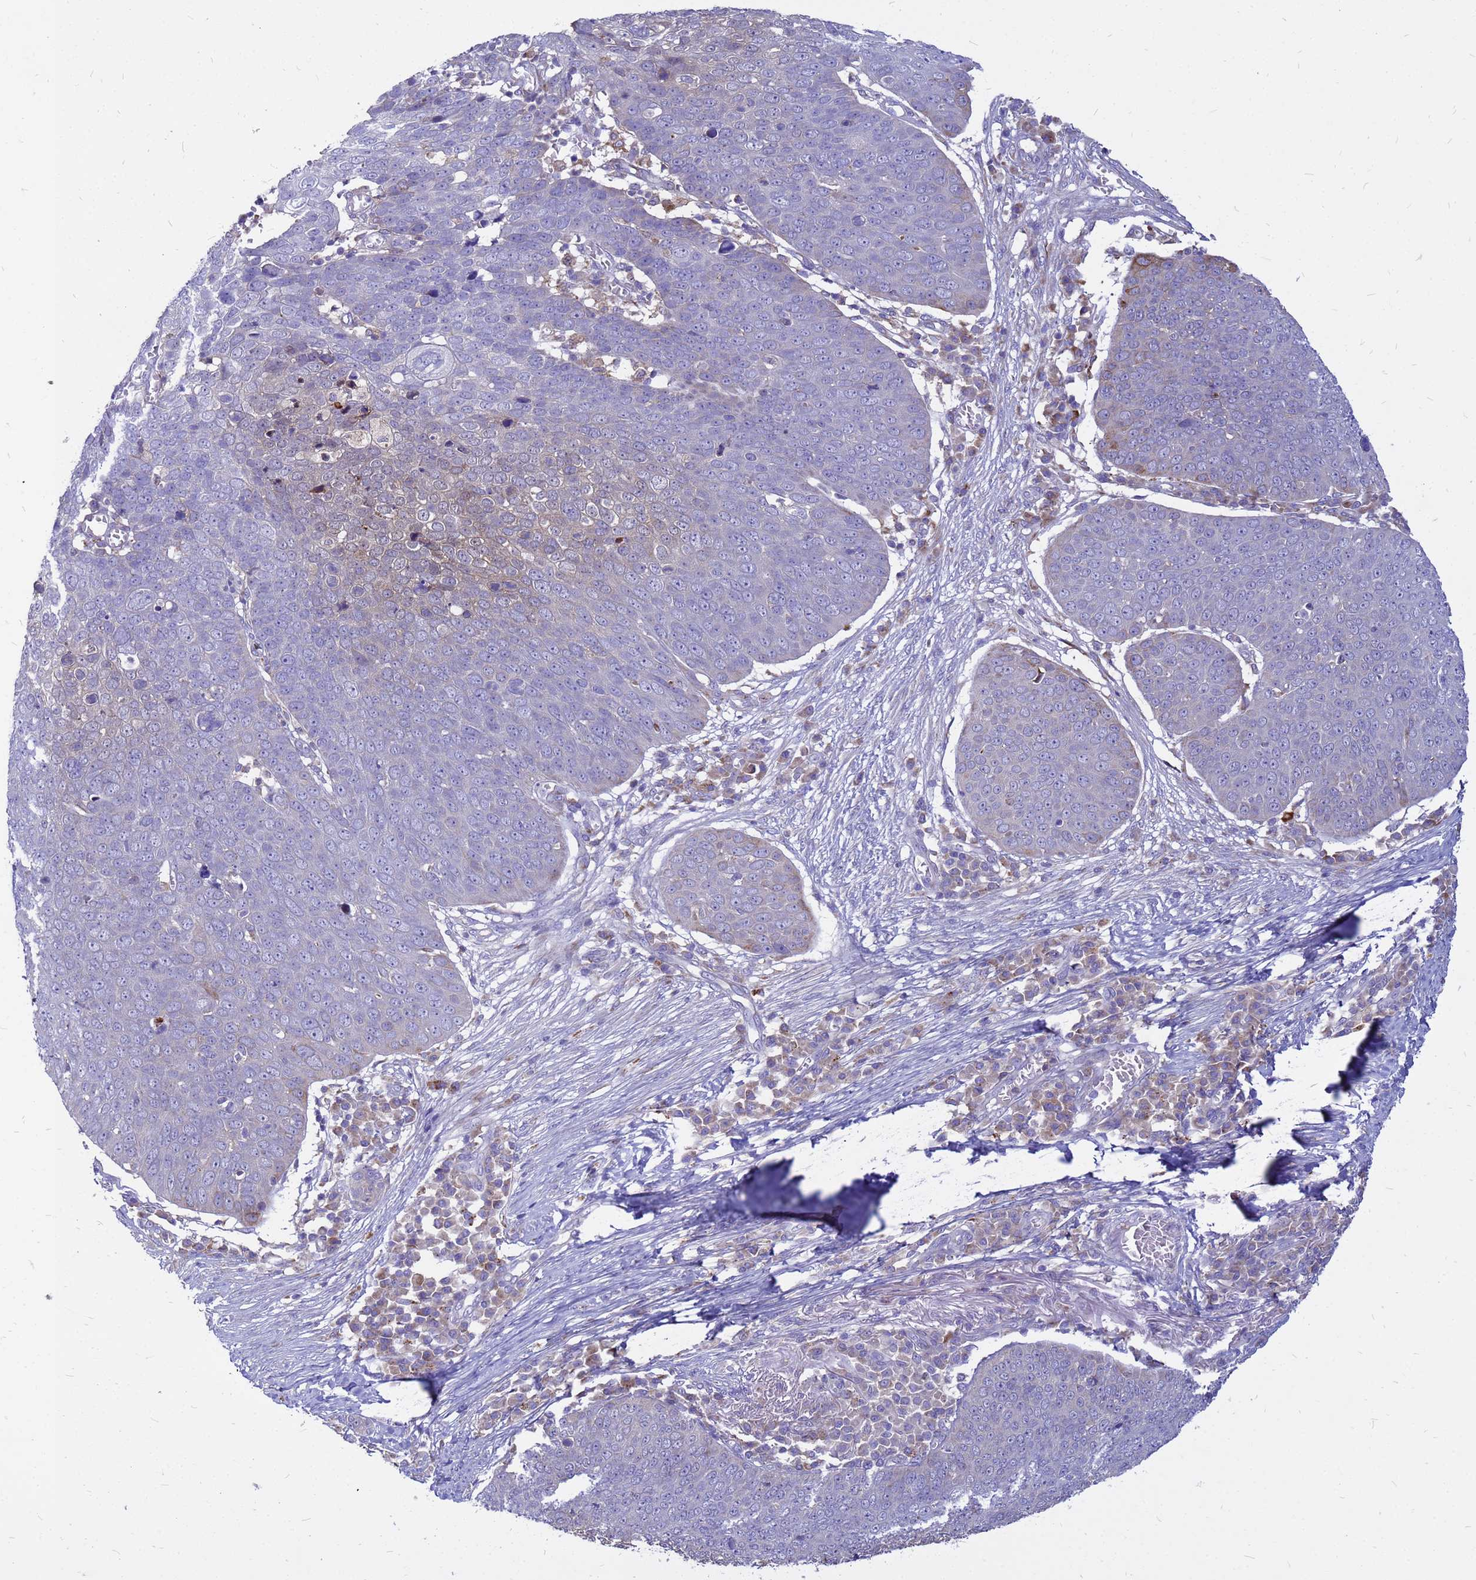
{"staining": {"intensity": "negative", "quantity": "none", "location": "none"}, "tissue": "skin cancer", "cell_type": "Tumor cells", "image_type": "cancer", "snomed": [{"axis": "morphology", "description": "Squamous cell carcinoma, NOS"}, {"axis": "topography", "description": "Skin"}], "caption": "Immunohistochemistry micrograph of human skin cancer stained for a protein (brown), which reveals no positivity in tumor cells.", "gene": "FHIP1A", "patient": {"sex": "male", "age": 71}}